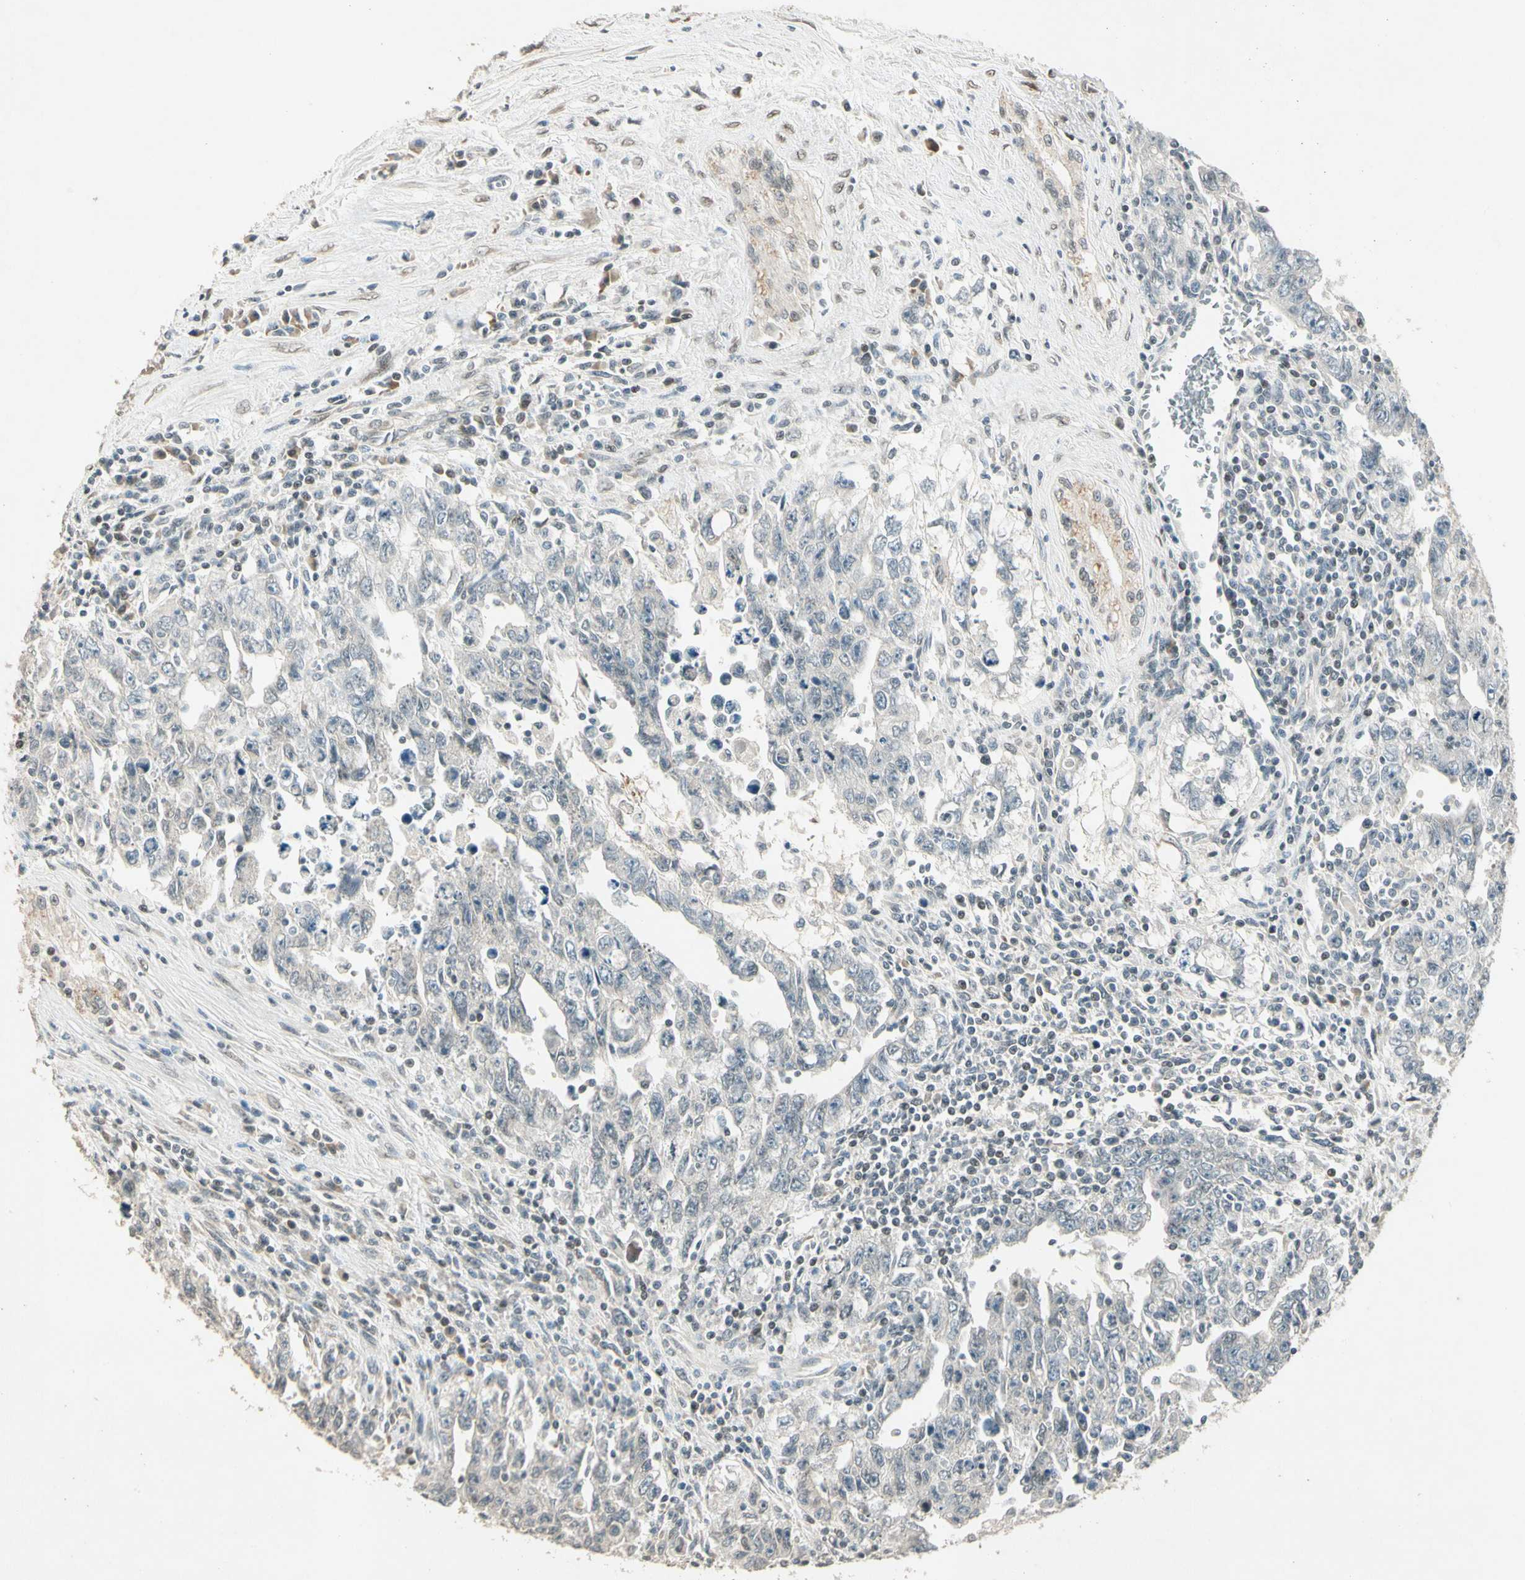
{"staining": {"intensity": "negative", "quantity": "none", "location": "none"}, "tissue": "testis cancer", "cell_type": "Tumor cells", "image_type": "cancer", "snomed": [{"axis": "morphology", "description": "Carcinoma, Embryonal, NOS"}, {"axis": "topography", "description": "Testis"}], "caption": "Immunohistochemistry (IHC) image of neoplastic tissue: human embryonal carcinoma (testis) stained with DAB (3,3'-diaminobenzidine) shows no significant protein staining in tumor cells.", "gene": "ZBTB4", "patient": {"sex": "male", "age": 28}}